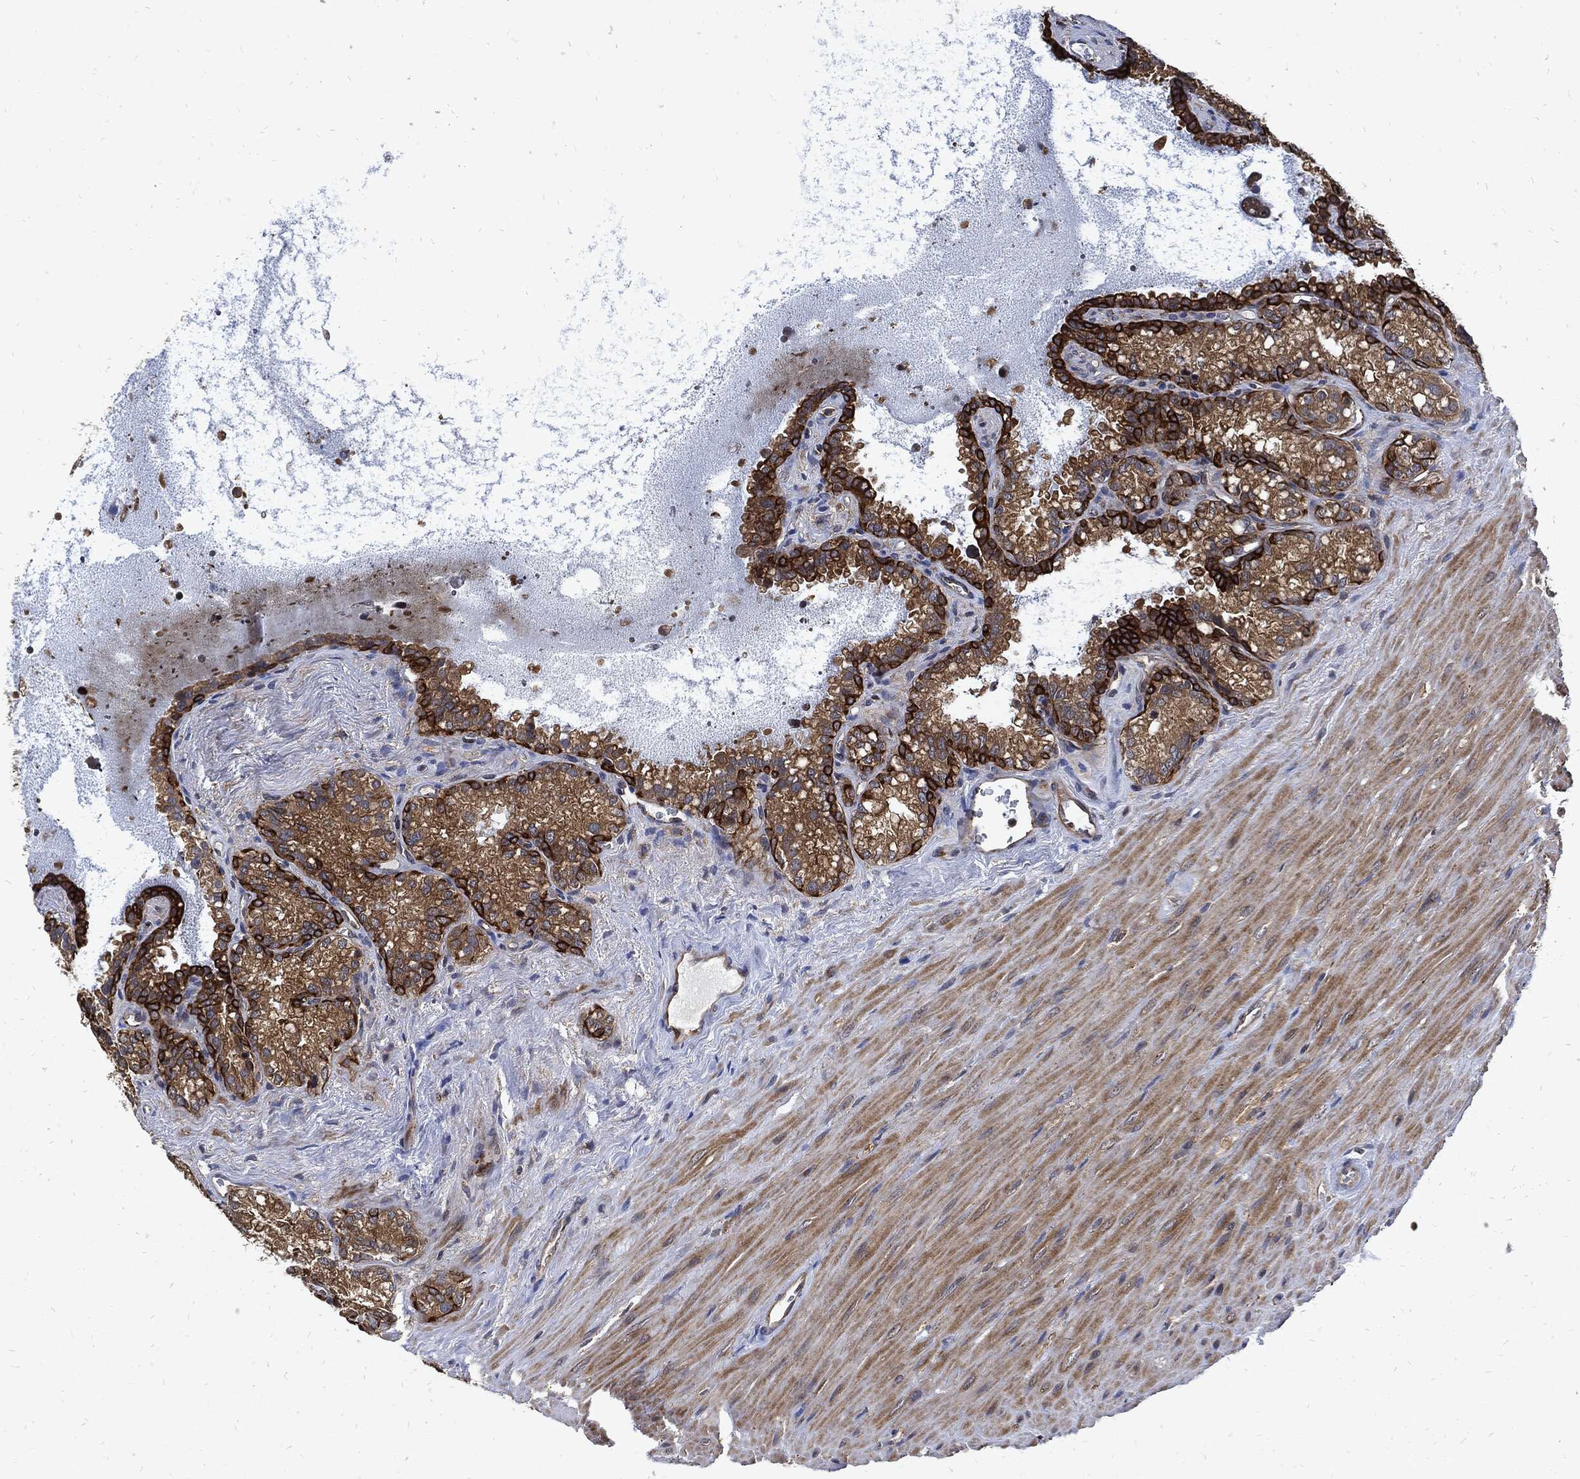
{"staining": {"intensity": "strong", "quantity": ">75%", "location": "cytoplasmic/membranous"}, "tissue": "seminal vesicle", "cell_type": "Glandular cells", "image_type": "normal", "snomed": [{"axis": "morphology", "description": "Normal tissue, NOS"}, {"axis": "topography", "description": "Seminal veicle"}], "caption": "Protein expression by immunohistochemistry displays strong cytoplasmic/membranous expression in approximately >75% of glandular cells in unremarkable seminal vesicle.", "gene": "DCTN1", "patient": {"sex": "male", "age": 68}}